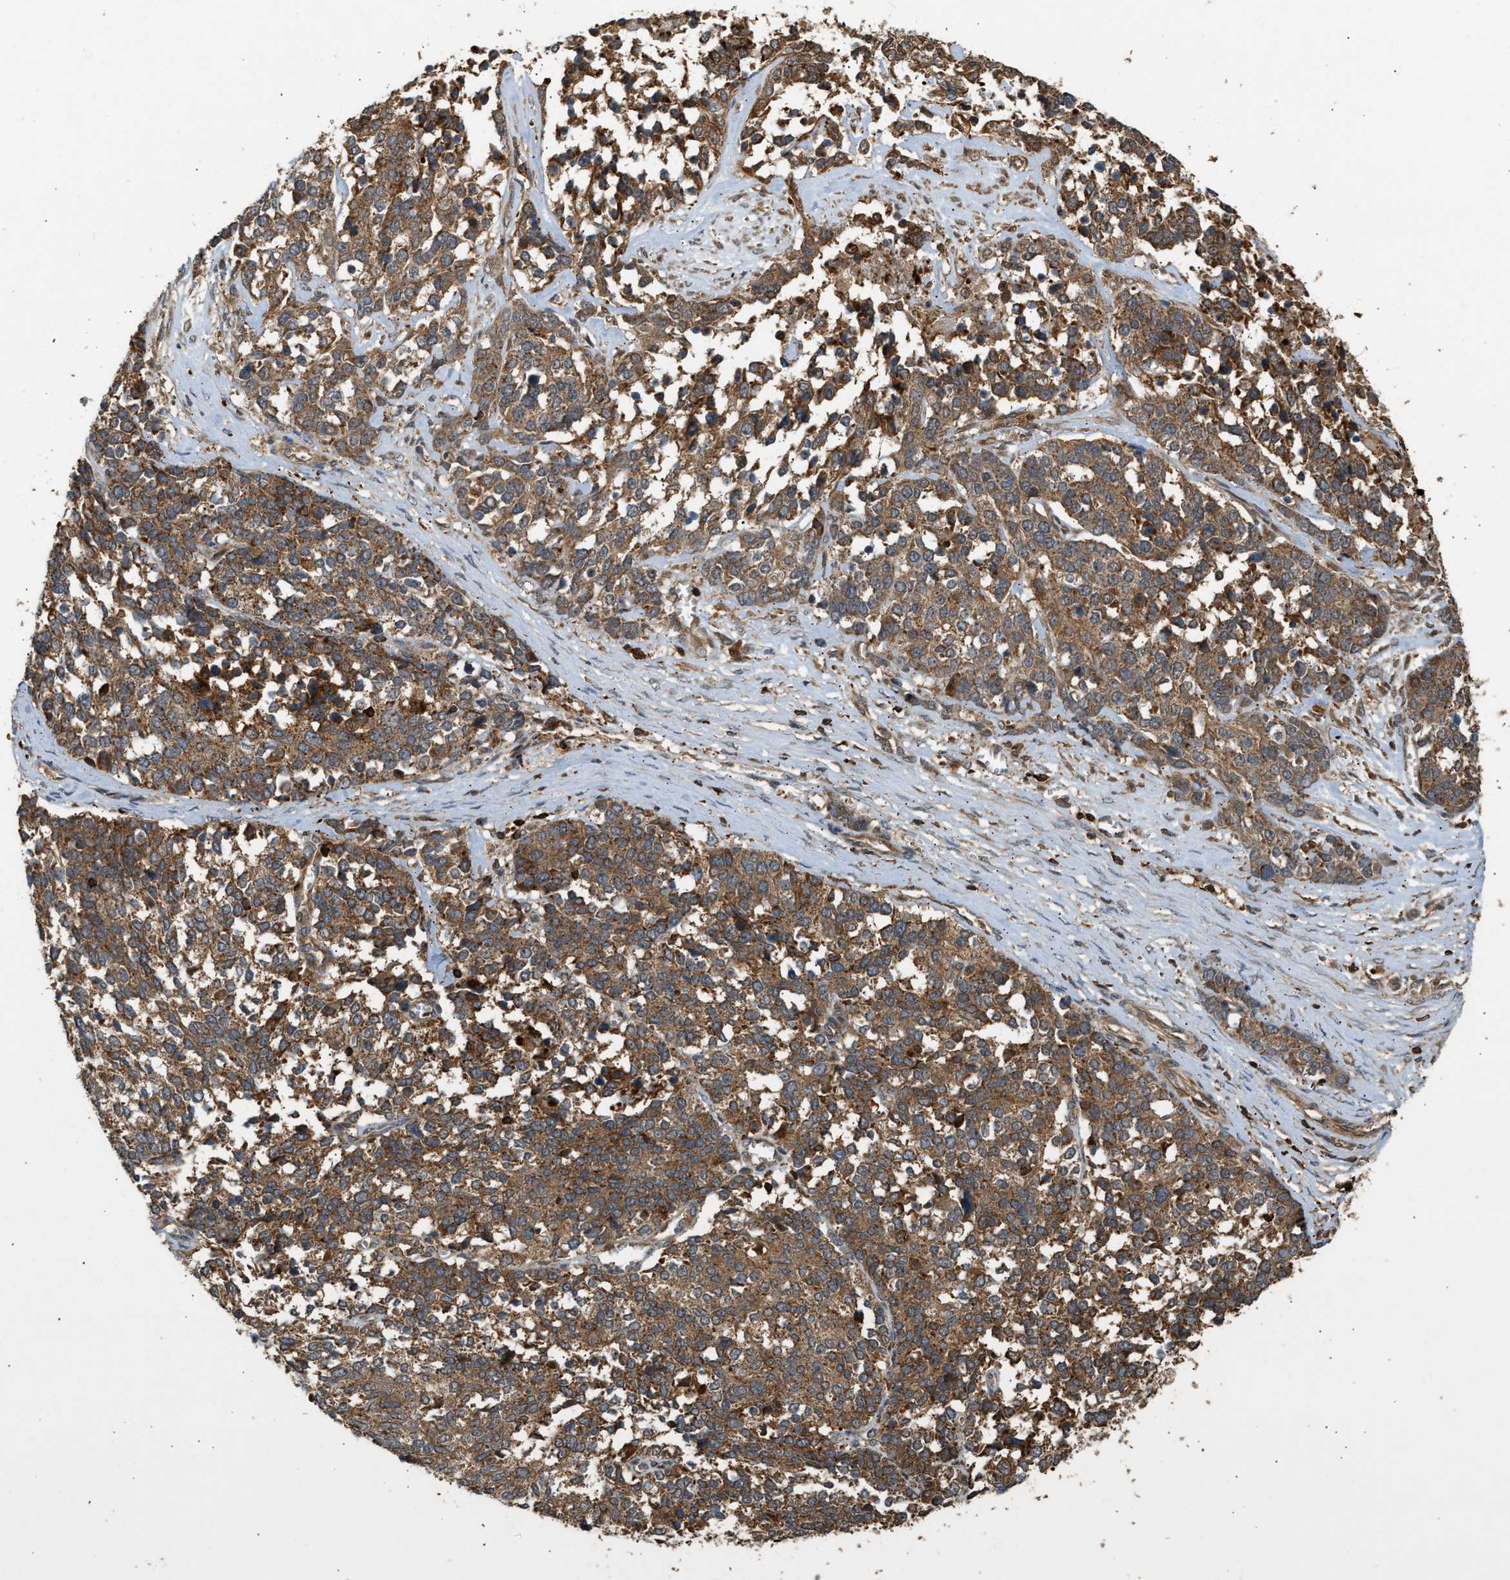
{"staining": {"intensity": "moderate", "quantity": ">75%", "location": "cytoplasmic/membranous"}, "tissue": "ovarian cancer", "cell_type": "Tumor cells", "image_type": "cancer", "snomed": [{"axis": "morphology", "description": "Cystadenocarcinoma, serous, NOS"}, {"axis": "topography", "description": "Ovary"}], "caption": "A photomicrograph of human ovarian cancer stained for a protein exhibits moderate cytoplasmic/membranous brown staining in tumor cells.", "gene": "GOPC", "patient": {"sex": "female", "age": 44}}